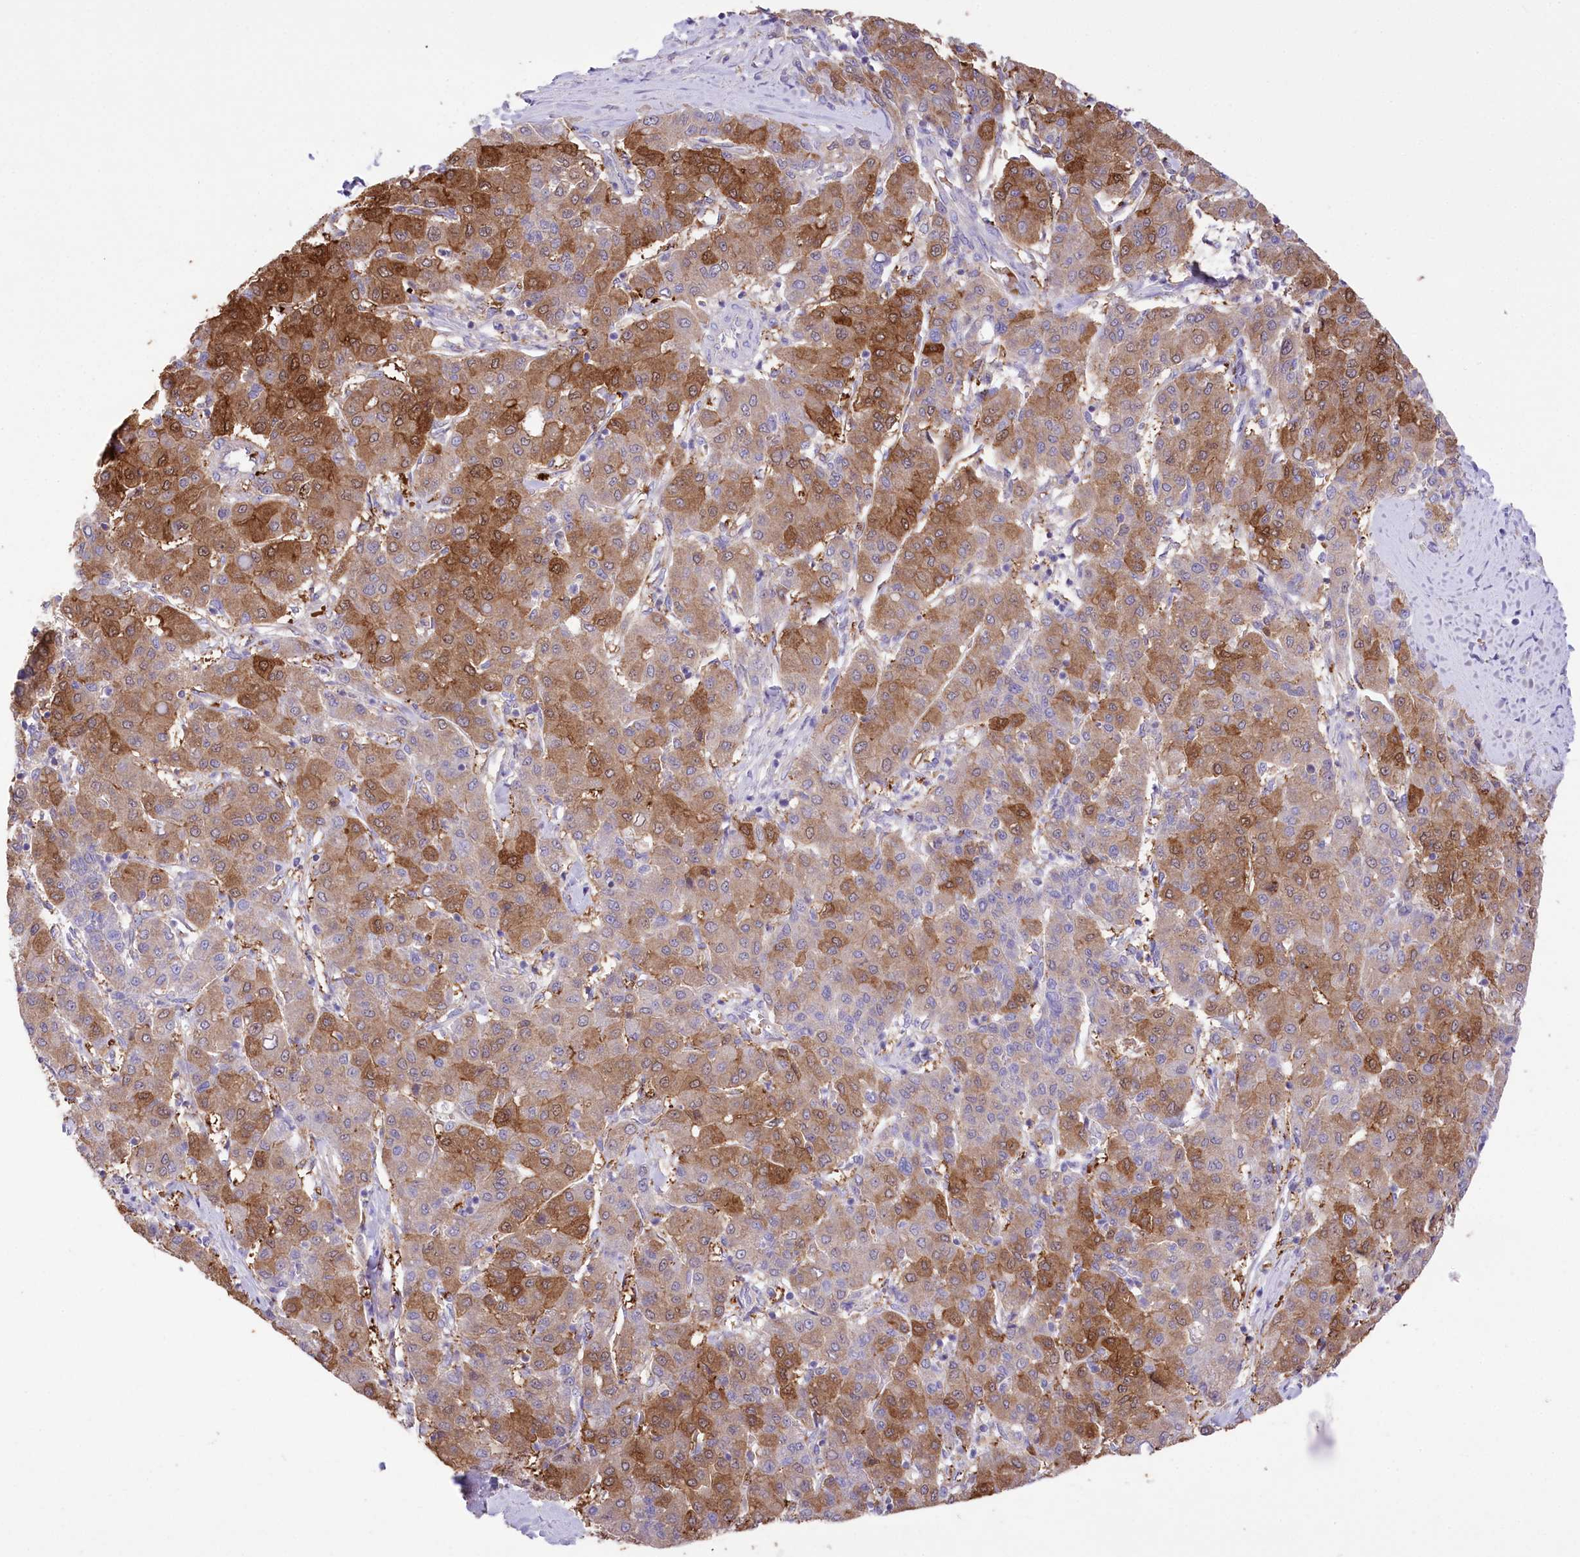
{"staining": {"intensity": "moderate", "quantity": "25%-75%", "location": "cytoplasmic/membranous"}, "tissue": "liver cancer", "cell_type": "Tumor cells", "image_type": "cancer", "snomed": [{"axis": "morphology", "description": "Carcinoma, Hepatocellular, NOS"}, {"axis": "topography", "description": "Liver"}], "caption": "Moderate cytoplasmic/membranous expression is seen in about 25%-75% of tumor cells in liver cancer.", "gene": "PRSS53", "patient": {"sex": "male", "age": 65}}